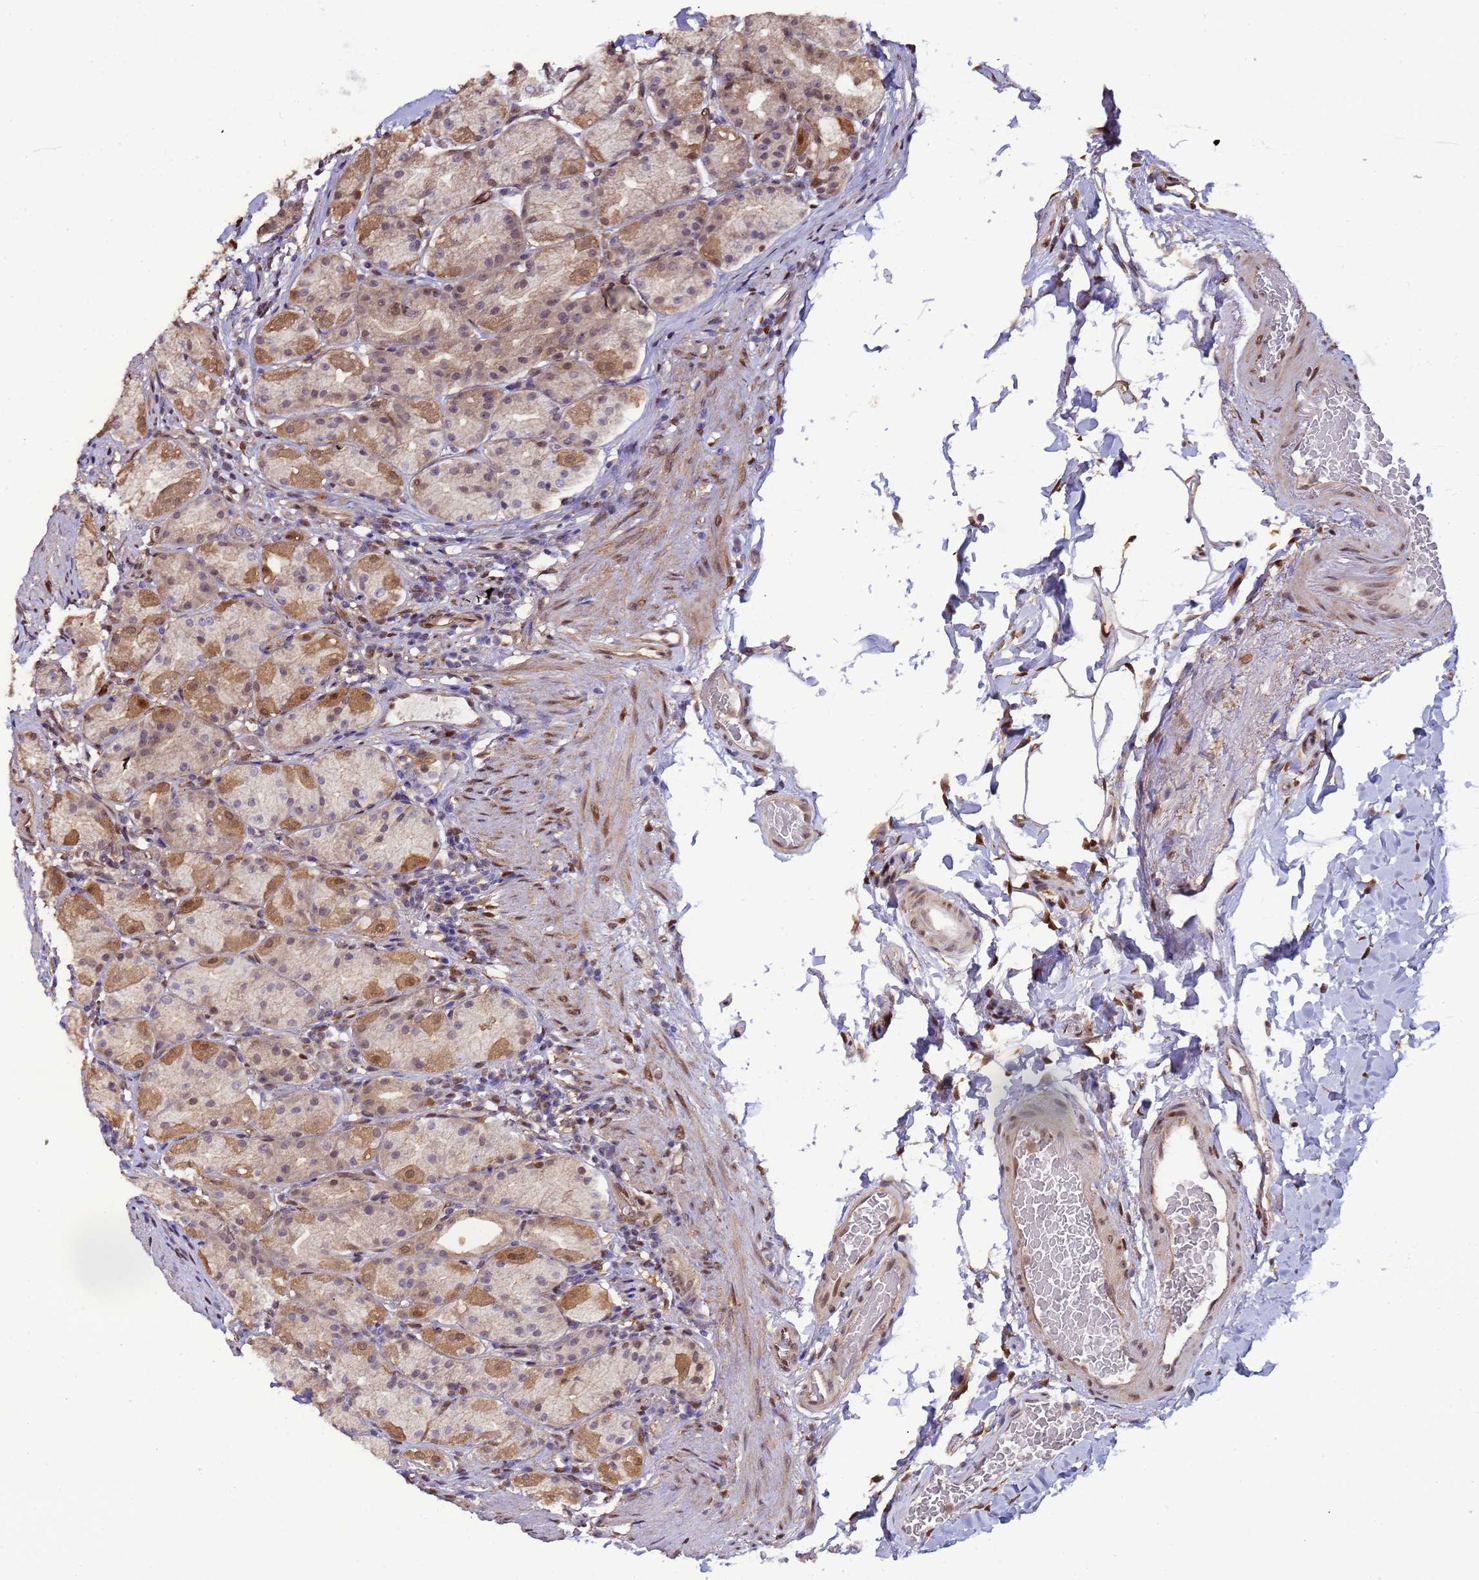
{"staining": {"intensity": "moderate", "quantity": ">75%", "location": "cytoplasmic/membranous,nuclear"}, "tissue": "stomach", "cell_type": "Glandular cells", "image_type": "normal", "snomed": [{"axis": "morphology", "description": "Normal tissue, NOS"}, {"axis": "topography", "description": "Stomach, upper"}], "caption": "The image demonstrates a brown stain indicating the presence of a protein in the cytoplasmic/membranous,nuclear of glandular cells in stomach. The protein is shown in brown color, while the nuclei are stained blue.", "gene": "ZBTB5", "patient": {"sex": "male", "age": 68}}